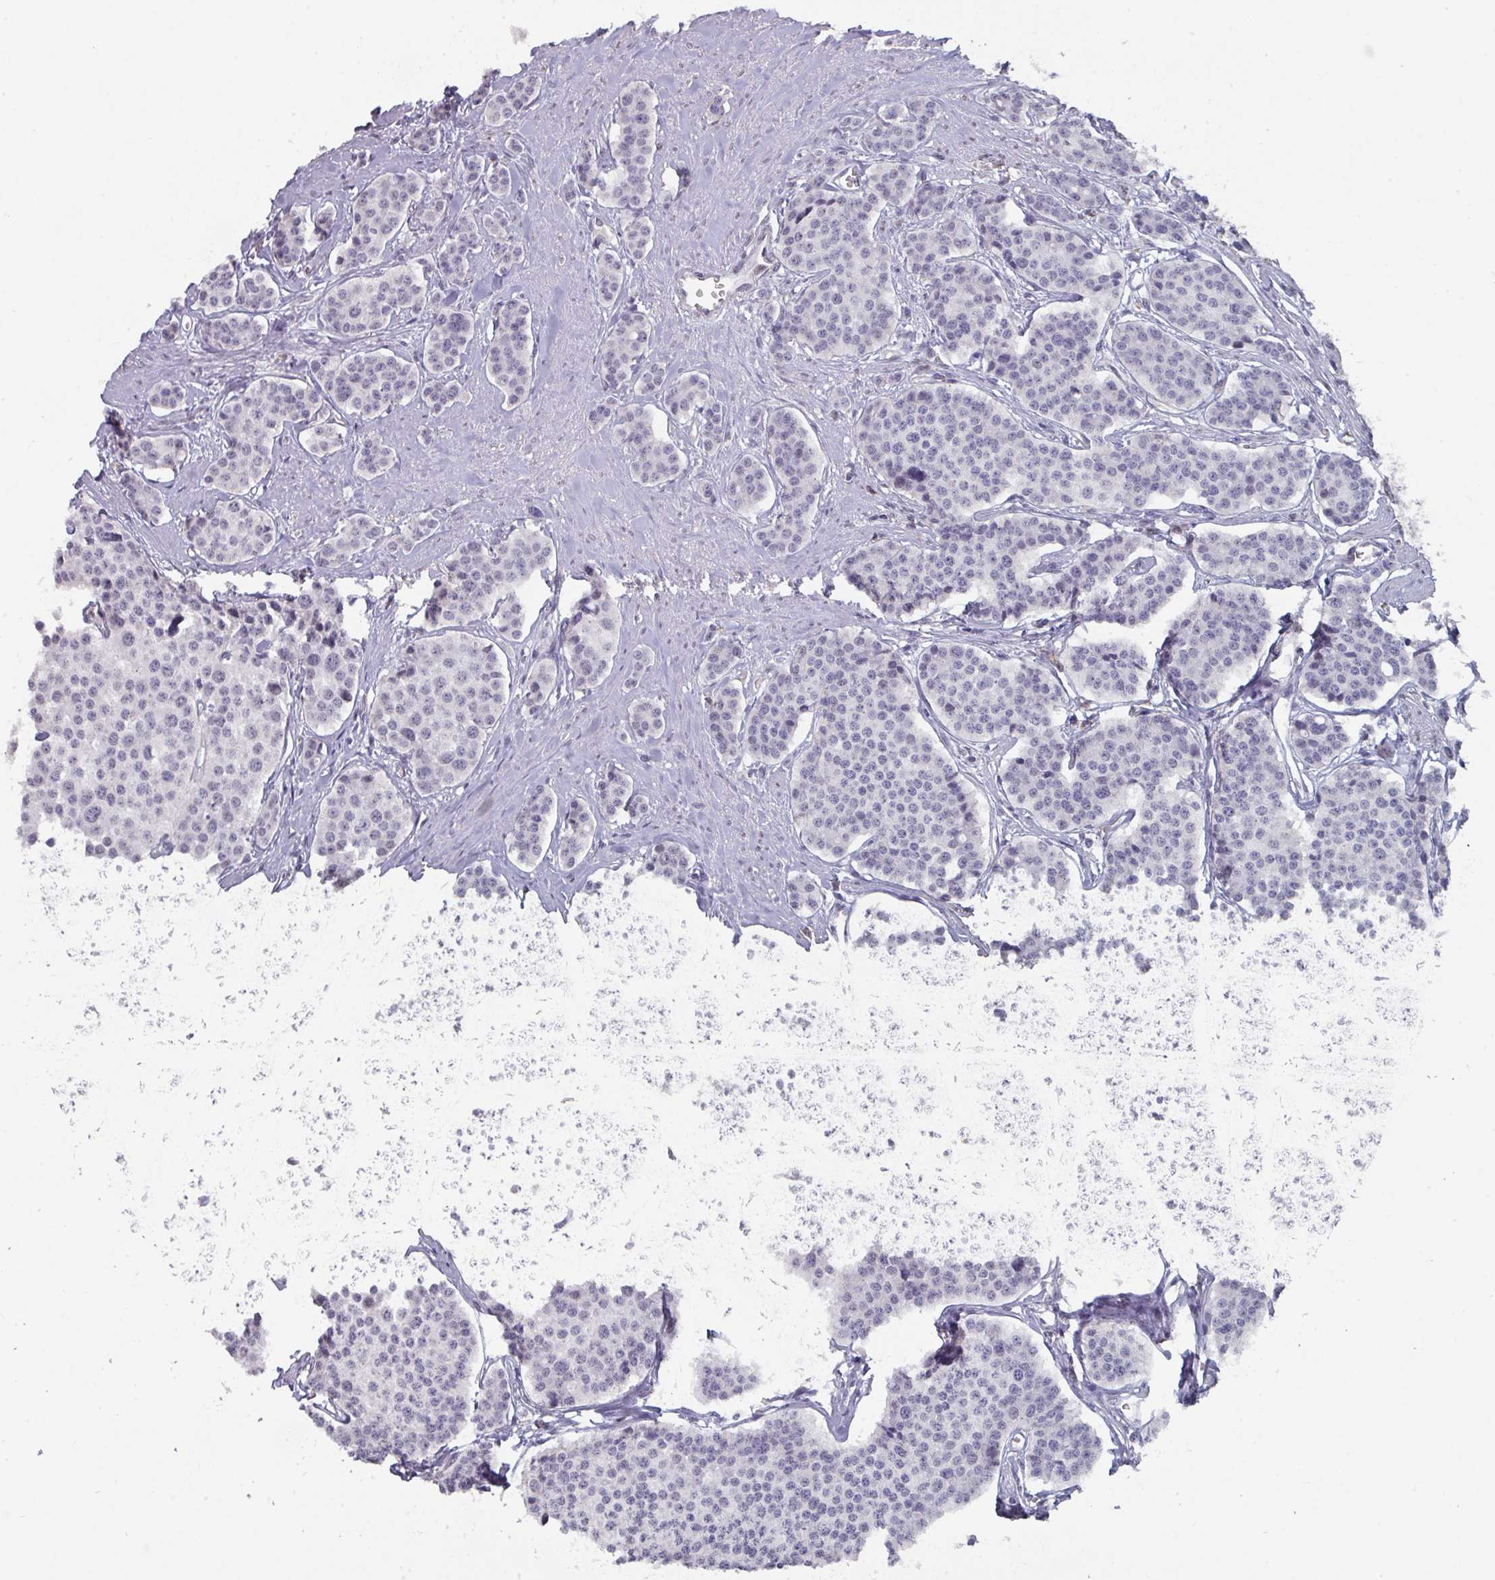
{"staining": {"intensity": "negative", "quantity": "none", "location": "none"}, "tissue": "carcinoid", "cell_type": "Tumor cells", "image_type": "cancer", "snomed": [{"axis": "morphology", "description": "Carcinoid, malignant, NOS"}, {"axis": "topography", "description": "Small intestine"}], "caption": "Tumor cells show no significant staining in carcinoid.", "gene": "RASAL3", "patient": {"sex": "male", "age": 60}}